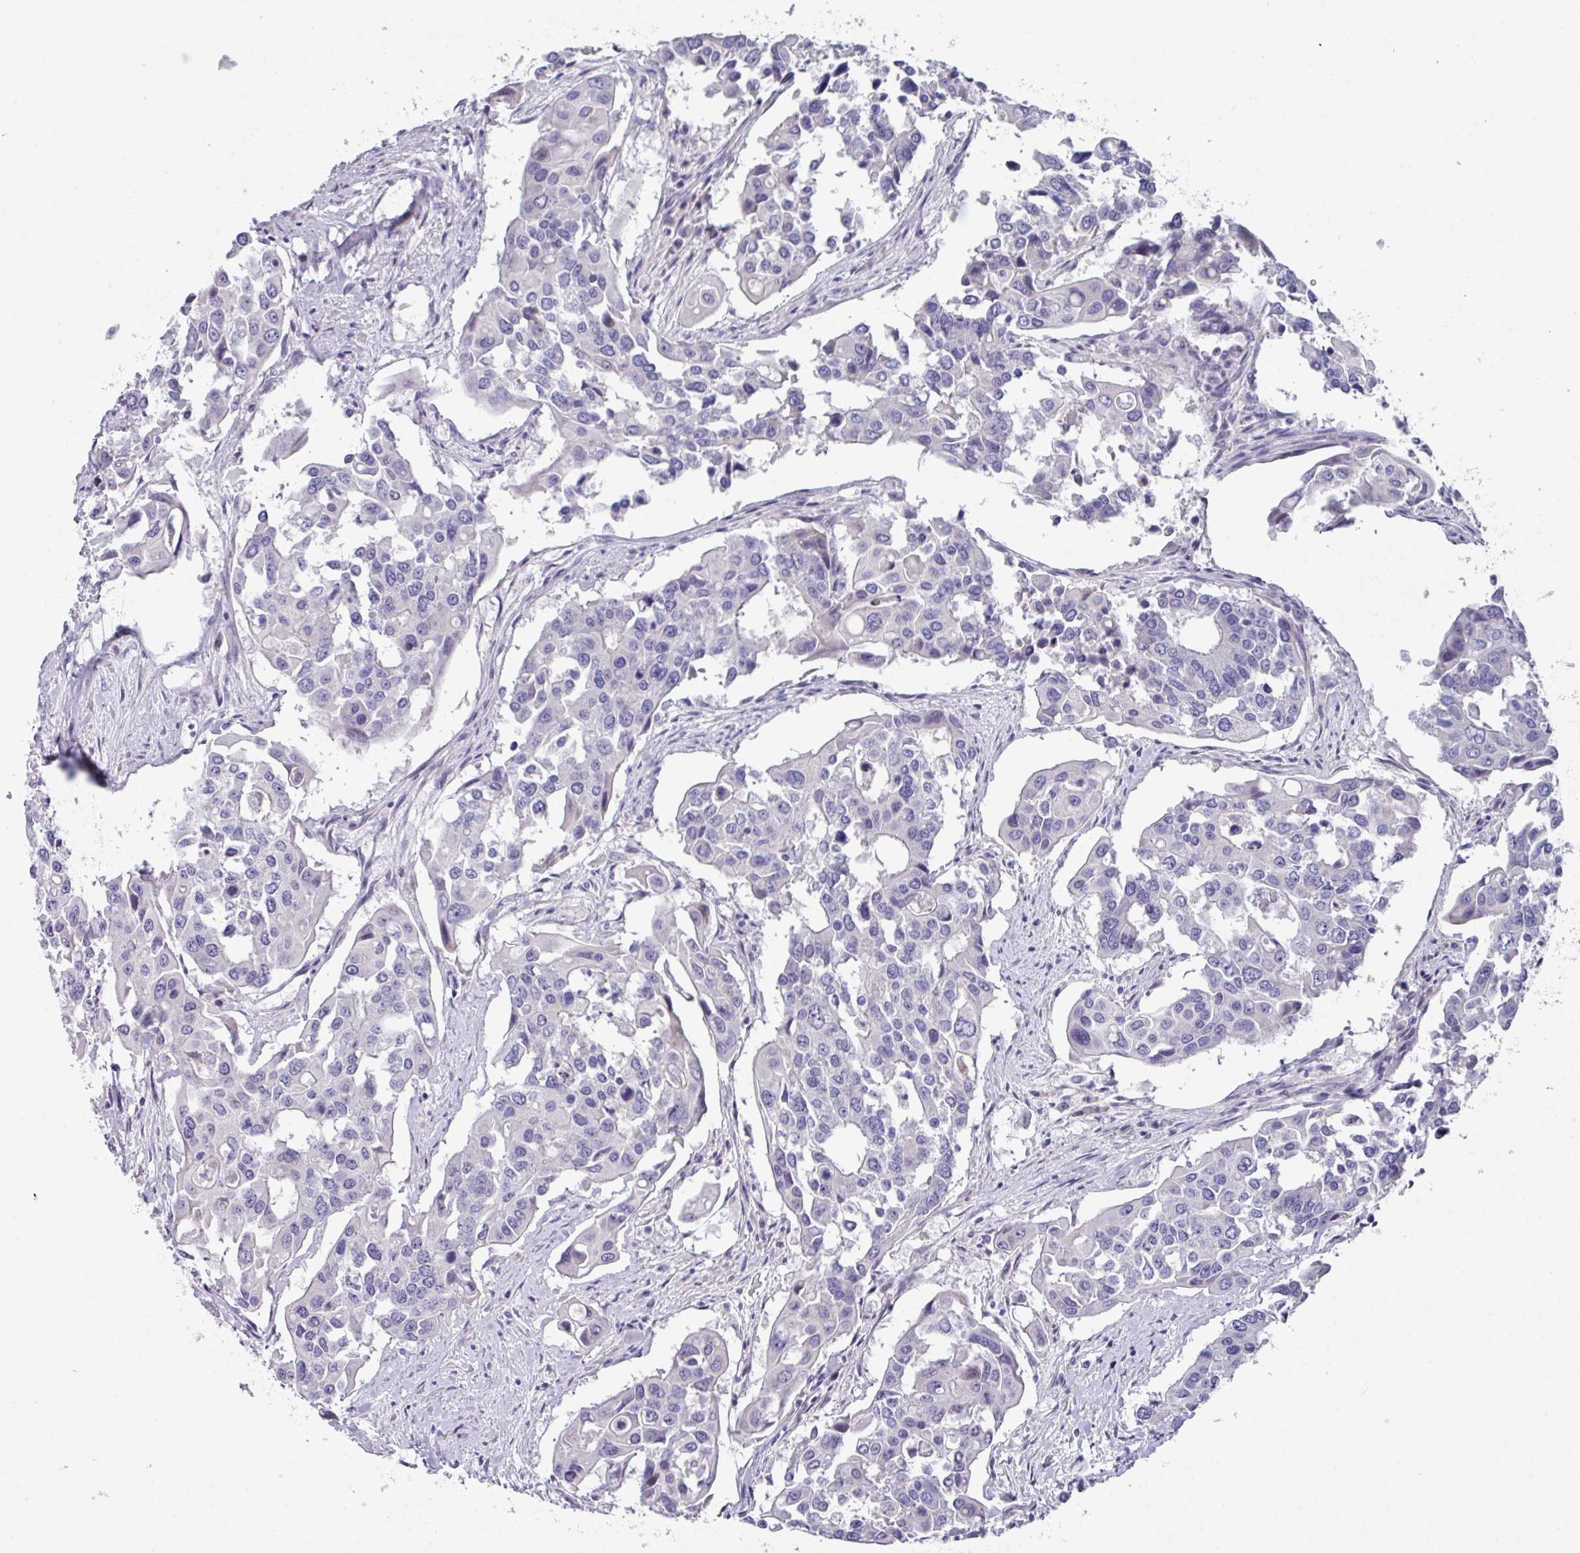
{"staining": {"intensity": "negative", "quantity": "none", "location": "none"}, "tissue": "colorectal cancer", "cell_type": "Tumor cells", "image_type": "cancer", "snomed": [{"axis": "morphology", "description": "Adenocarcinoma, NOS"}, {"axis": "topography", "description": "Colon"}], "caption": "This is an immunohistochemistry (IHC) image of human adenocarcinoma (colorectal). There is no staining in tumor cells.", "gene": "DEFB115", "patient": {"sex": "male", "age": 77}}